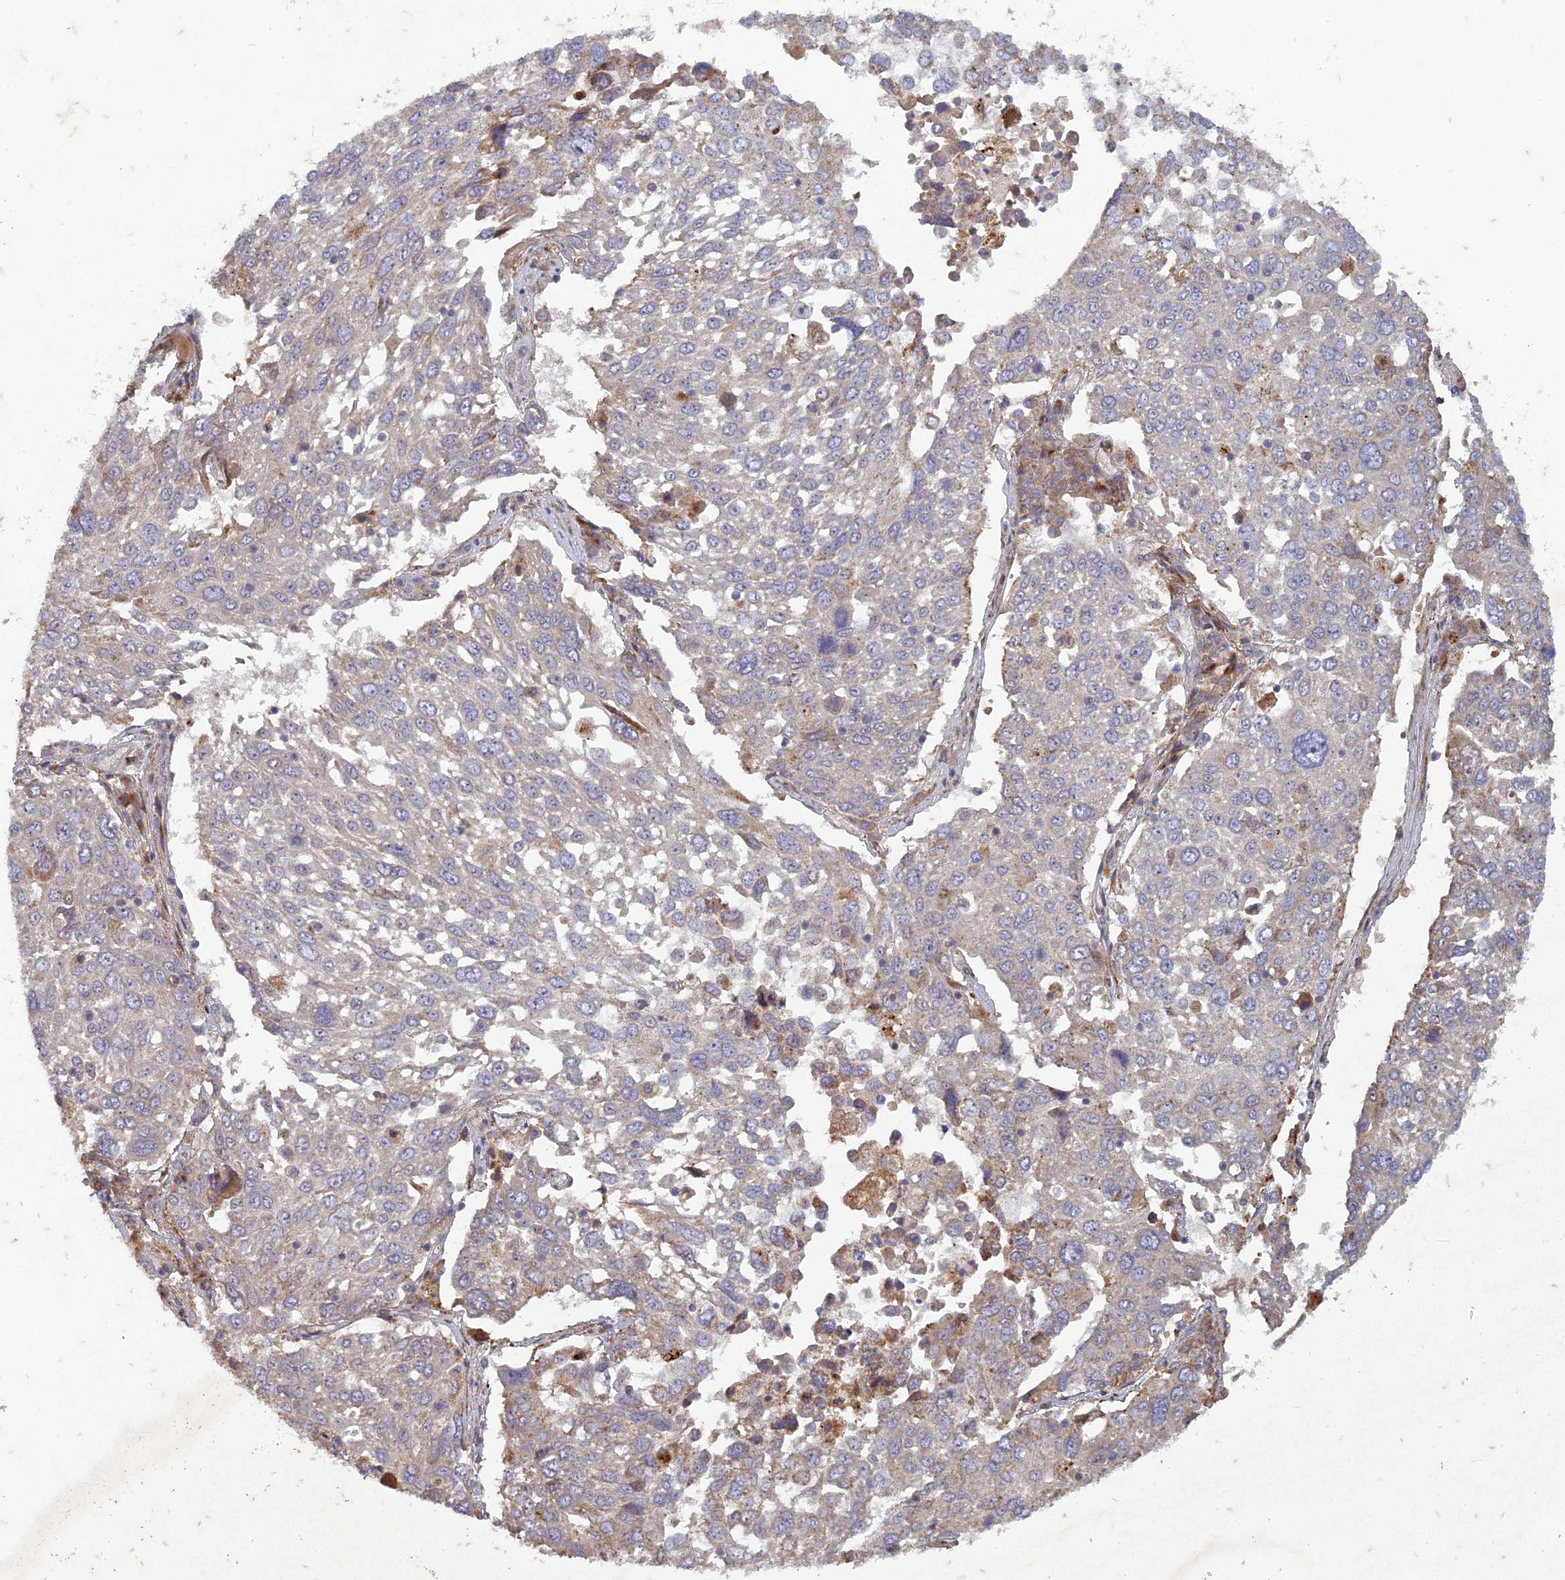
{"staining": {"intensity": "weak", "quantity": "<25%", "location": "cytoplasmic/membranous"}, "tissue": "lung cancer", "cell_type": "Tumor cells", "image_type": "cancer", "snomed": [{"axis": "morphology", "description": "Squamous cell carcinoma, NOS"}, {"axis": "topography", "description": "Lung"}], "caption": "This is an IHC micrograph of lung squamous cell carcinoma. There is no staining in tumor cells.", "gene": "TCF25", "patient": {"sex": "male", "age": 65}}